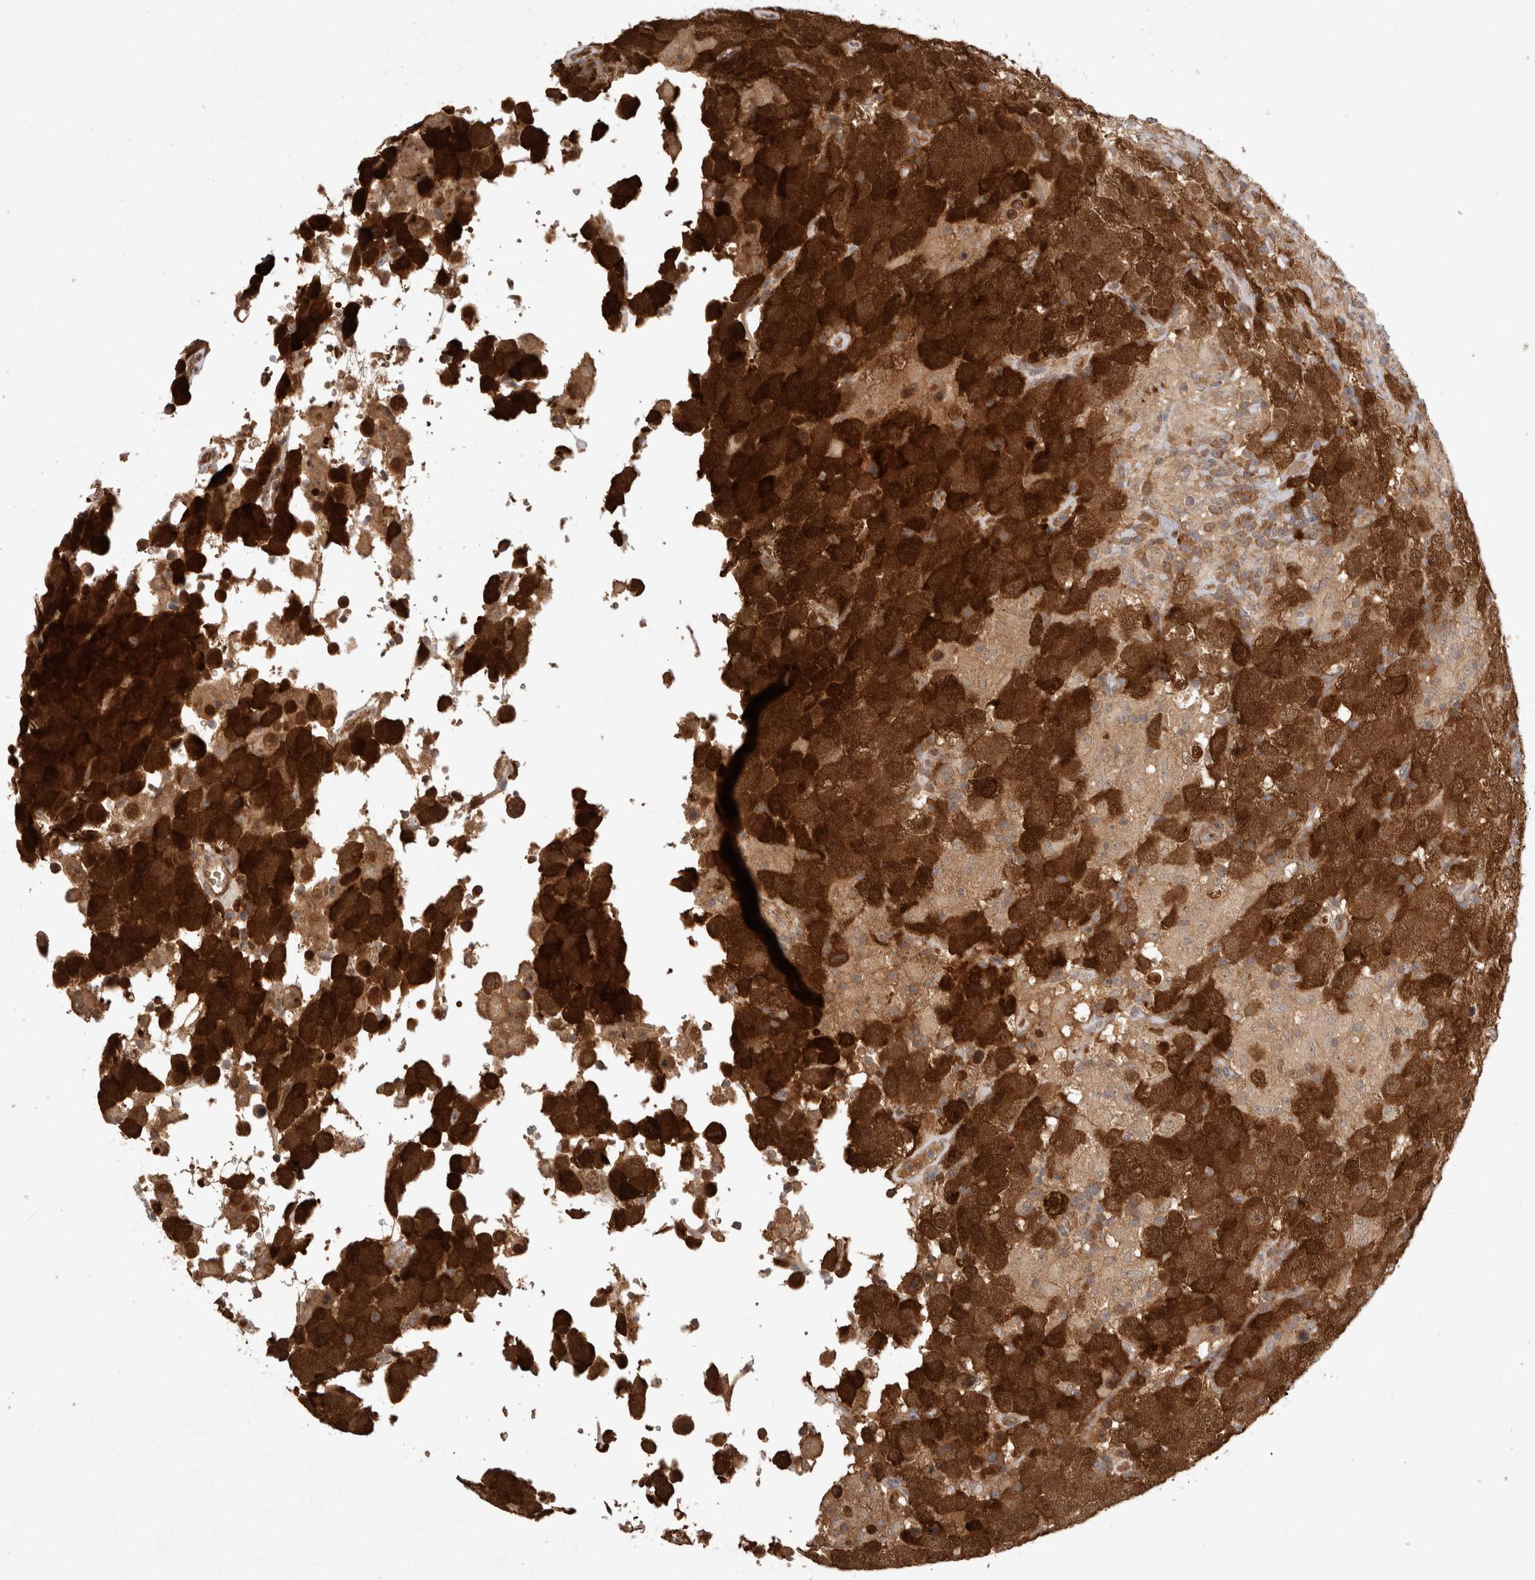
{"staining": {"intensity": "strong", "quantity": ">75%", "location": "cytoplasmic/membranous,nuclear"}, "tissue": "testis cancer", "cell_type": "Tumor cells", "image_type": "cancer", "snomed": [{"axis": "morphology", "description": "Seminoma, NOS"}, {"axis": "topography", "description": "Testis"}], "caption": "Immunohistochemistry (IHC) image of human testis cancer (seminoma) stained for a protein (brown), which demonstrates high levels of strong cytoplasmic/membranous and nuclear positivity in about >75% of tumor cells.", "gene": "FAM221A", "patient": {"sex": "male", "age": 41}}